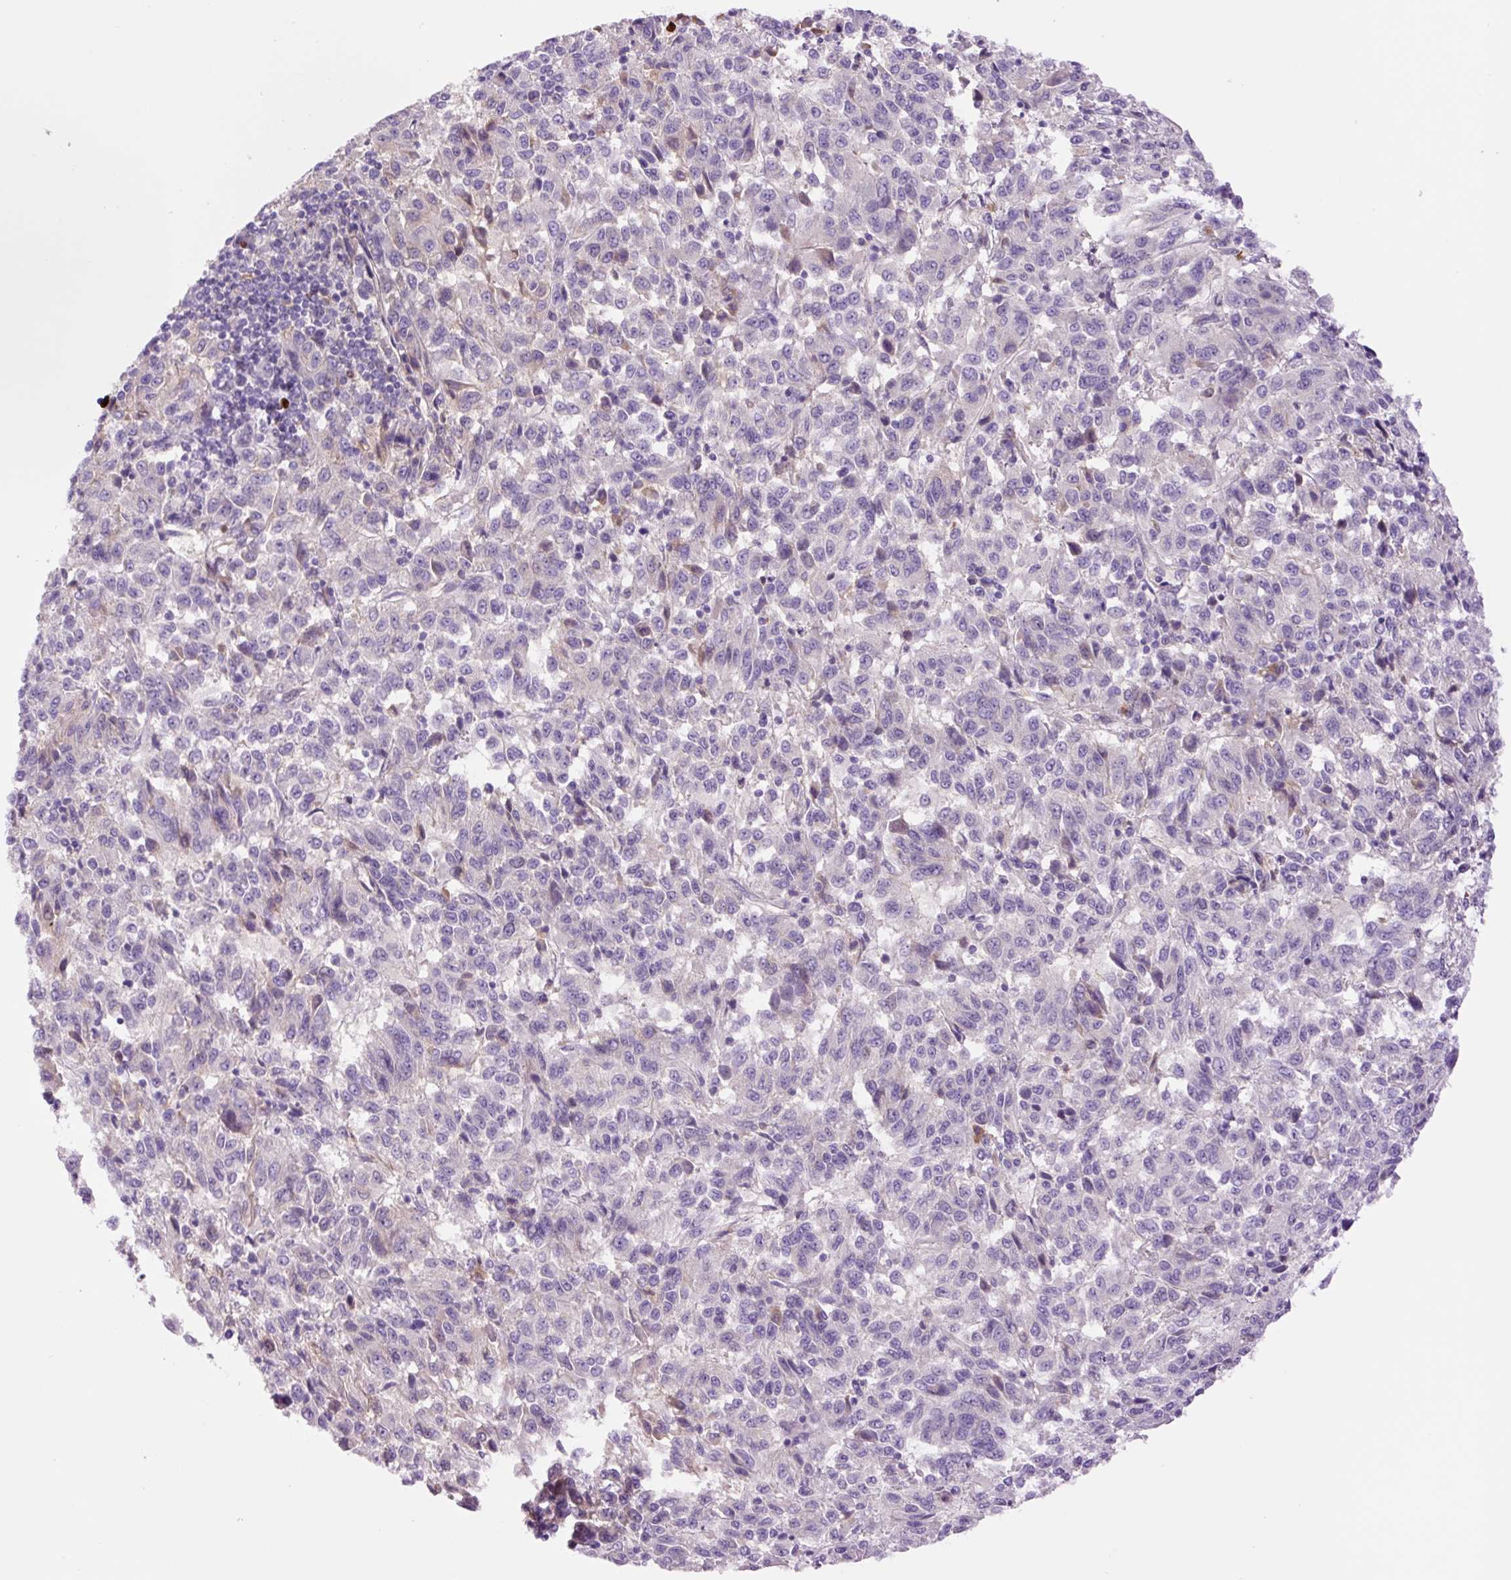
{"staining": {"intensity": "negative", "quantity": "none", "location": "none"}, "tissue": "melanoma", "cell_type": "Tumor cells", "image_type": "cancer", "snomed": [{"axis": "morphology", "description": "Malignant melanoma, Metastatic site"}, {"axis": "topography", "description": "Lung"}], "caption": "An immunohistochemistry image of melanoma is shown. There is no staining in tumor cells of melanoma.", "gene": "DPPA4", "patient": {"sex": "male", "age": 64}}